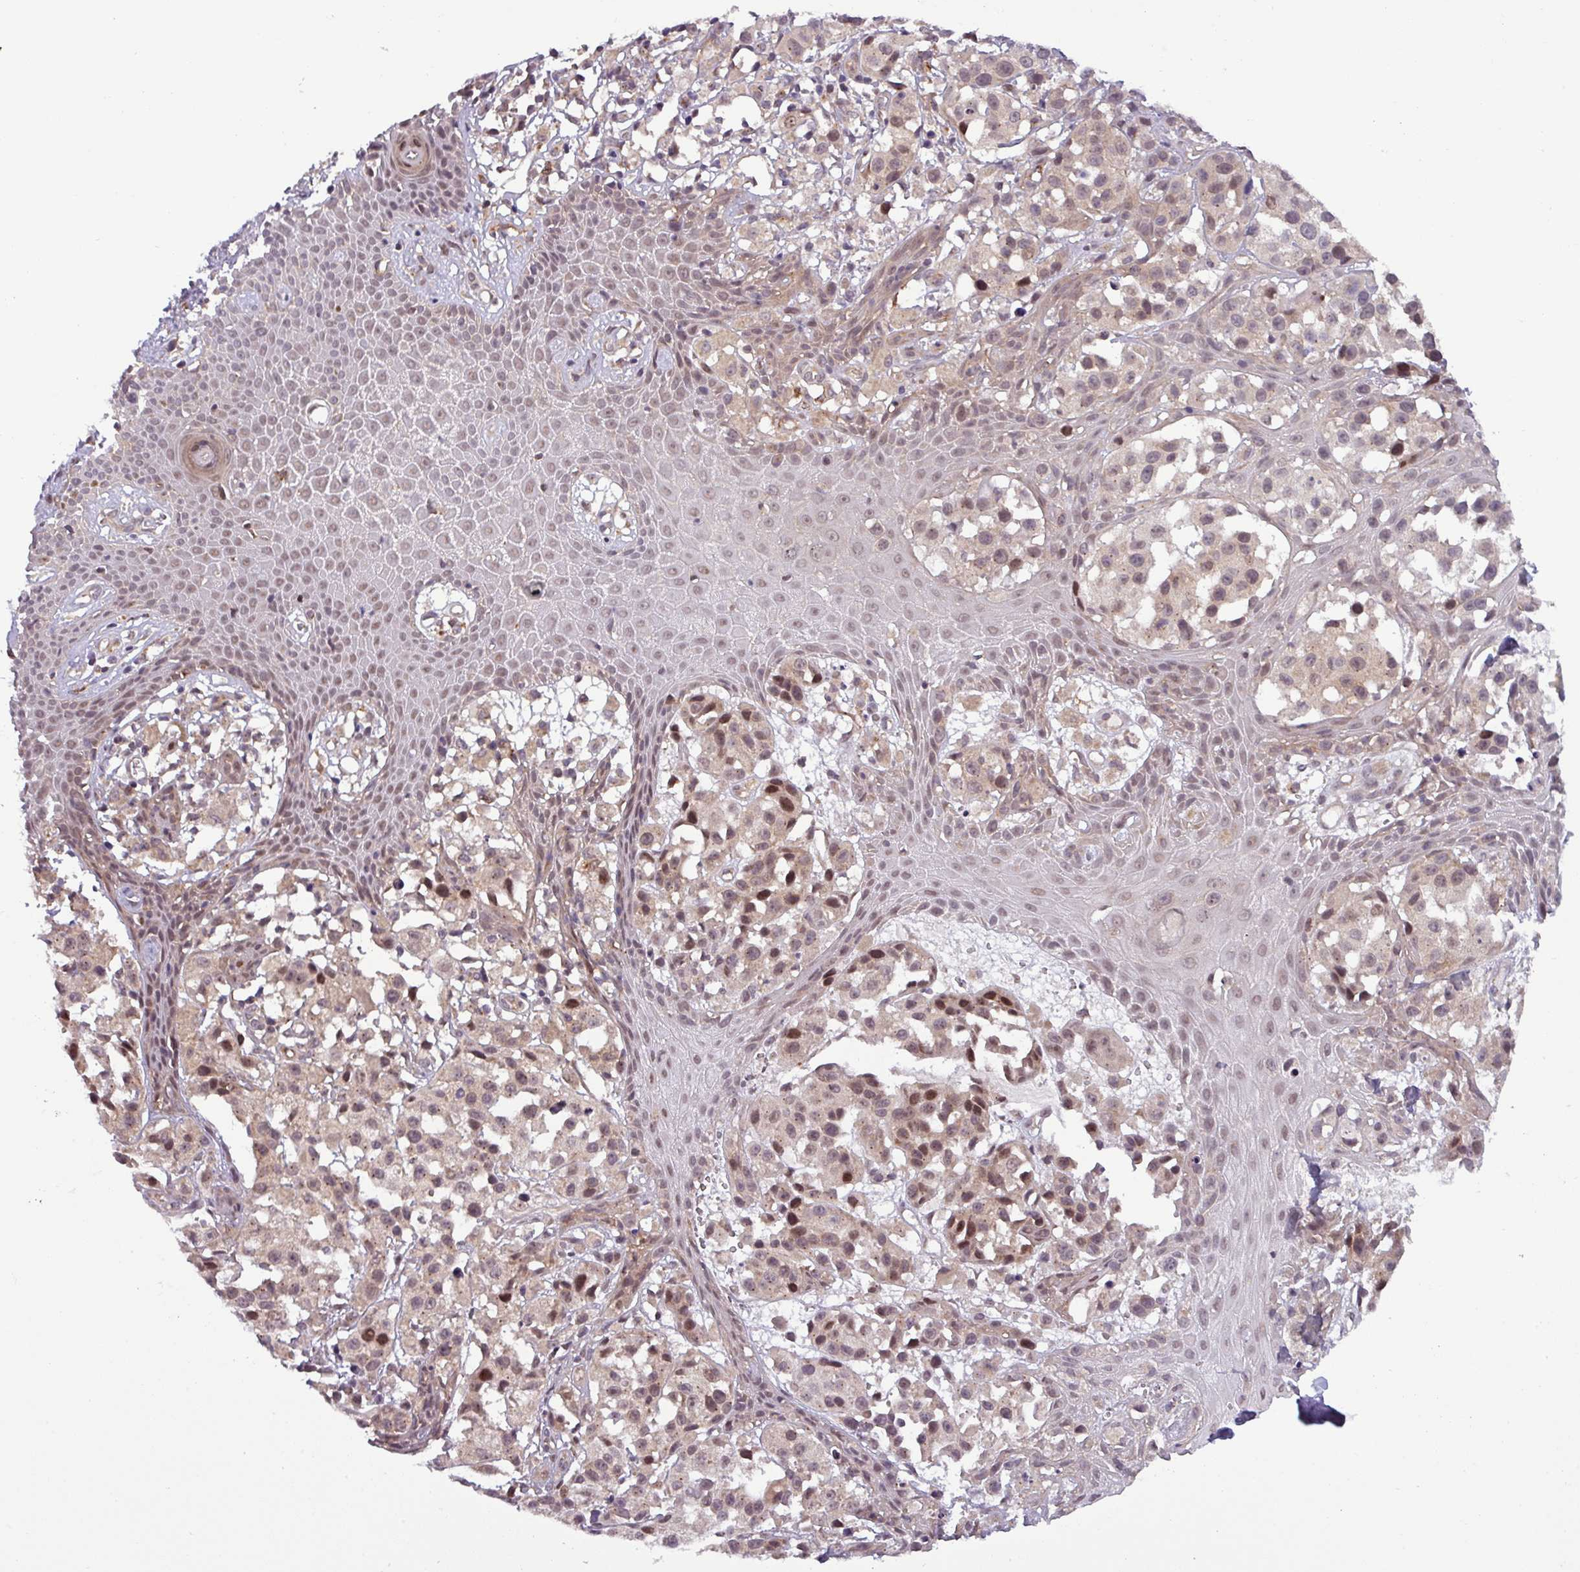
{"staining": {"intensity": "moderate", "quantity": ">75%", "location": "cytoplasmic/membranous,nuclear"}, "tissue": "melanoma", "cell_type": "Tumor cells", "image_type": "cancer", "snomed": [{"axis": "morphology", "description": "Malignant melanoma, NOS"}, {"axis": "topography", "description": "Skin"}], "caption": "This micrograph reveals immunohistochemistry (IHC) staining of human melanoma, with medium moderate cytoplasmic/membranous and nuclear staining in approximately >75% of tumor cells.", "gene": "NPFFR1", "patient": {"sex": "male", "age": 39}}